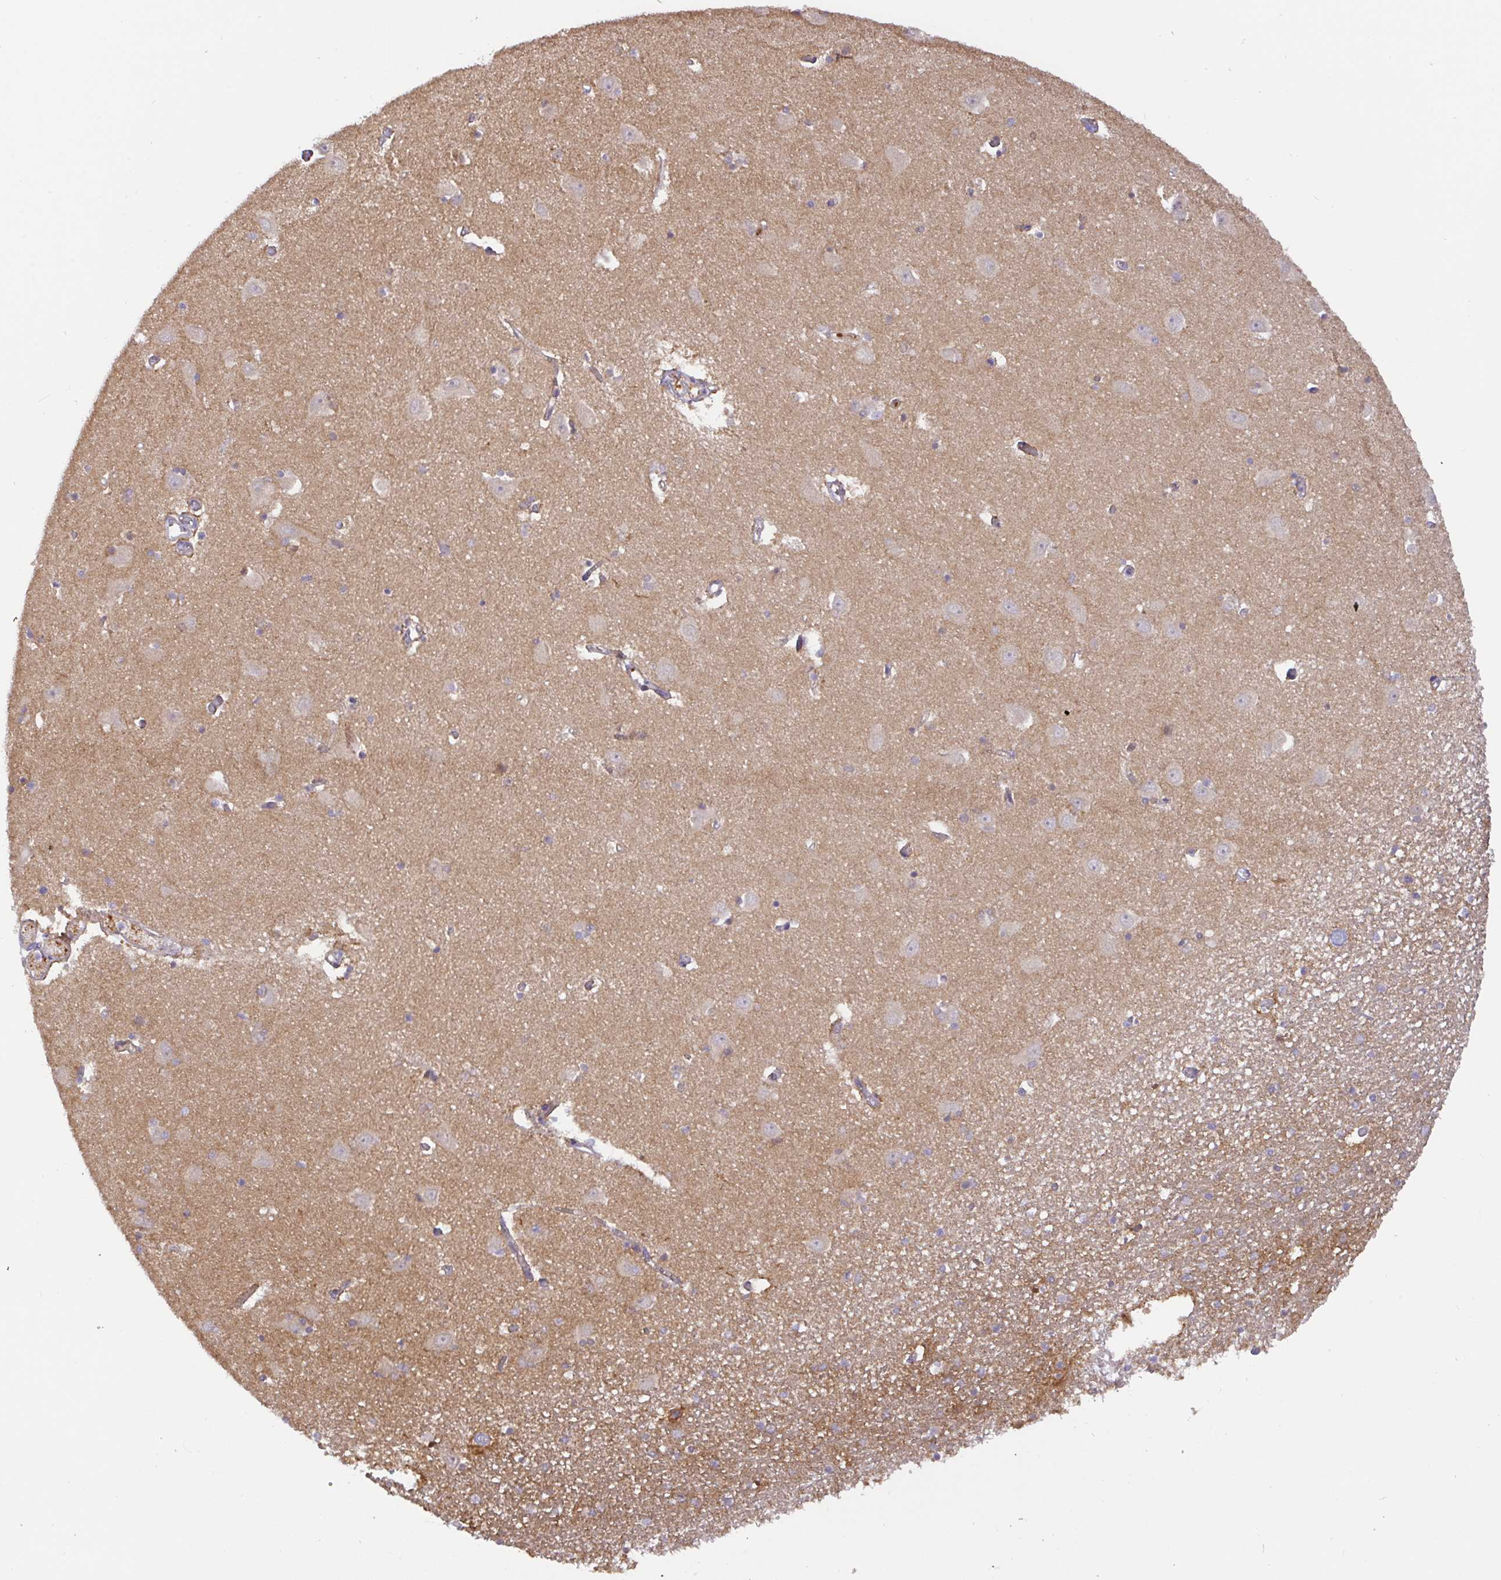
{"staining": {"intensity": "negative", "quantity": "none", "location": "none"}, "tissue": "caudate", "cell_type": "Glial cells", "image_type": "normal", "snomed": [{"axis": "morphology", "description": "Normal tissue, NOS"}, {"axis": "topography", "description": "Lateral ventricle wall"}, {"axis": "topography", "description": "Hippocampus"}], "caption": "A photomicrograph of human caudate is negative for staining in glial cells. The staining is performed using DAB (3,3'-diaminobenzidine) brown chromogen with nuclei counter-stained in using hematoxylin.", "gene": "DLEU7", "patient": {"sex": "female", "age": 63}}